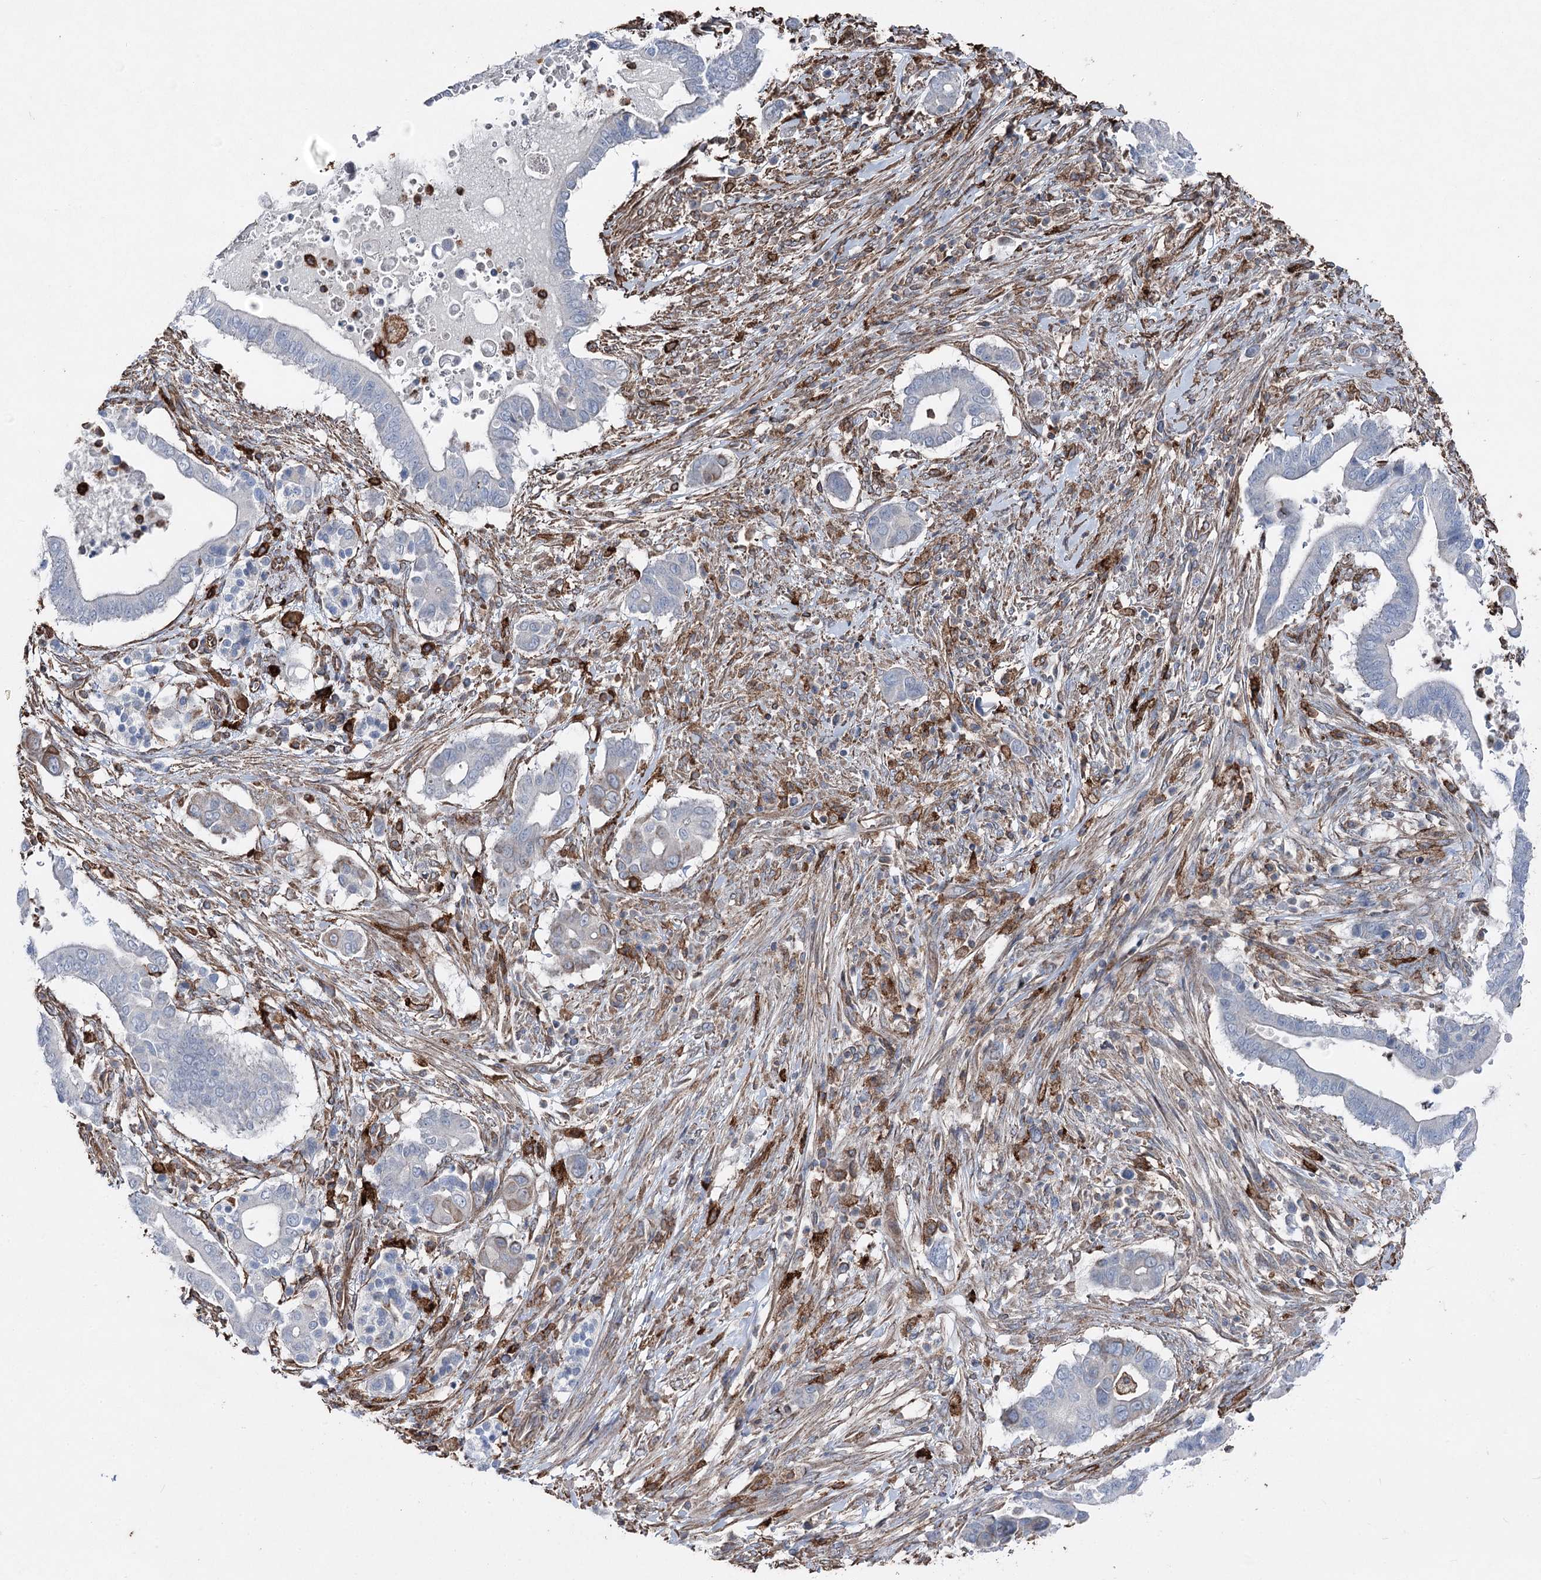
{"staining": {"intensity": "negative", "quantity": "none", "location": "none"}, "tissue": "pancreatic cancer", "cell_type": "Tumor cells", "image_type": "cancer", "snomed": [{"axis": "morphology", "description": "Adenocarcinoma, NOS"}, {"axis": "topography", "description": "Pancreas"}], "caption": "The image exhibits no significant staining in tumor cells of pancreatic cancer. Brightfield microscopy of immunohistochemistry (IHC) stained with DAB (brown) and hematoxylin (blue), captured at high magnification.", "gene": "CLEC4M", "patient": {"sex": "male", "age": 68}}